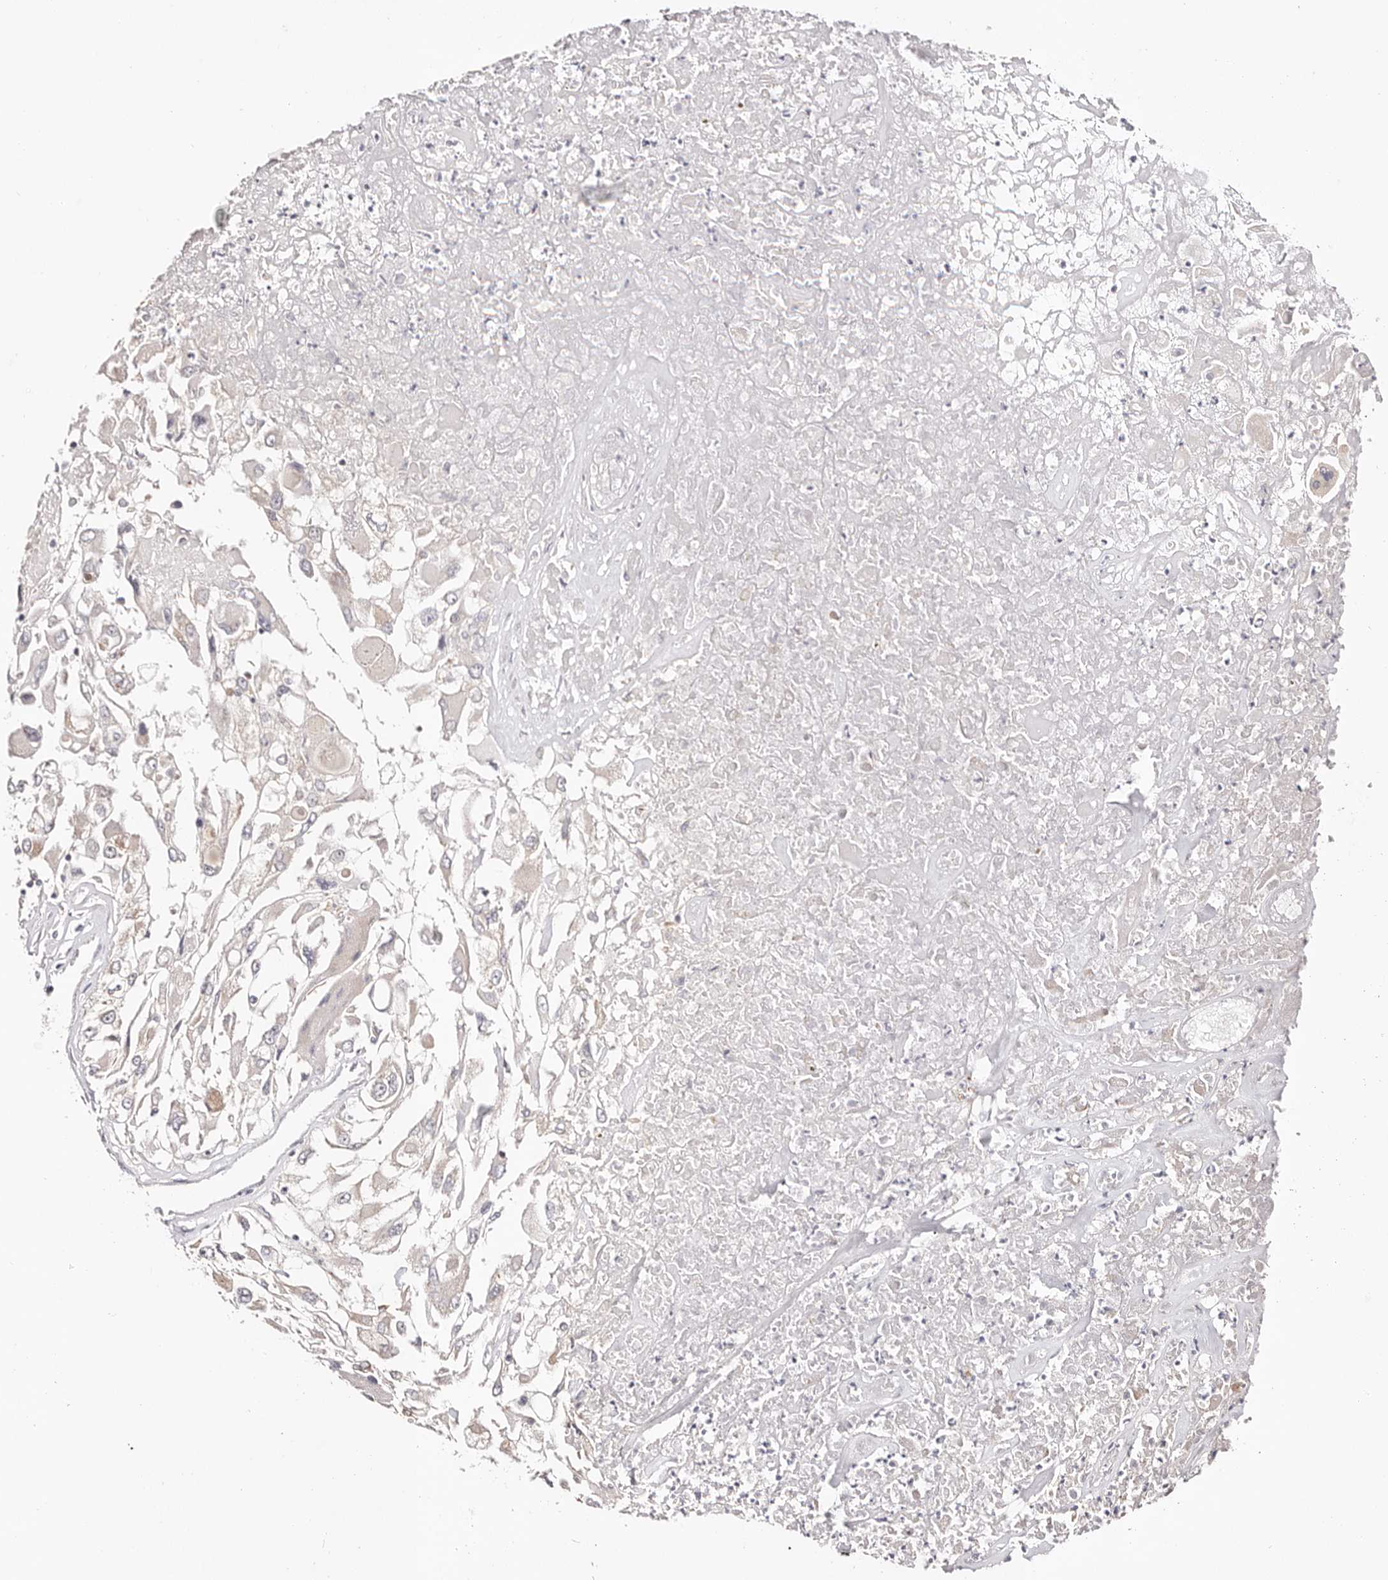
{"staining": {"intensity": "negative", "quantity": "none", "location": "none"}, "tissue": "renal cancer", "cell_type": "Tumor cells", "image_type": "cancer", "snomed": [{"axis": "morphology", "description": "Adenocarcinoma, NOS"}, {"axis": "topography", "description": "Kidney"}], "caption": "The image exhibits no staining of tumor cells in renal cancer.", "gene": "GNA13", "patient": {"sex": "female", "age": 52}}